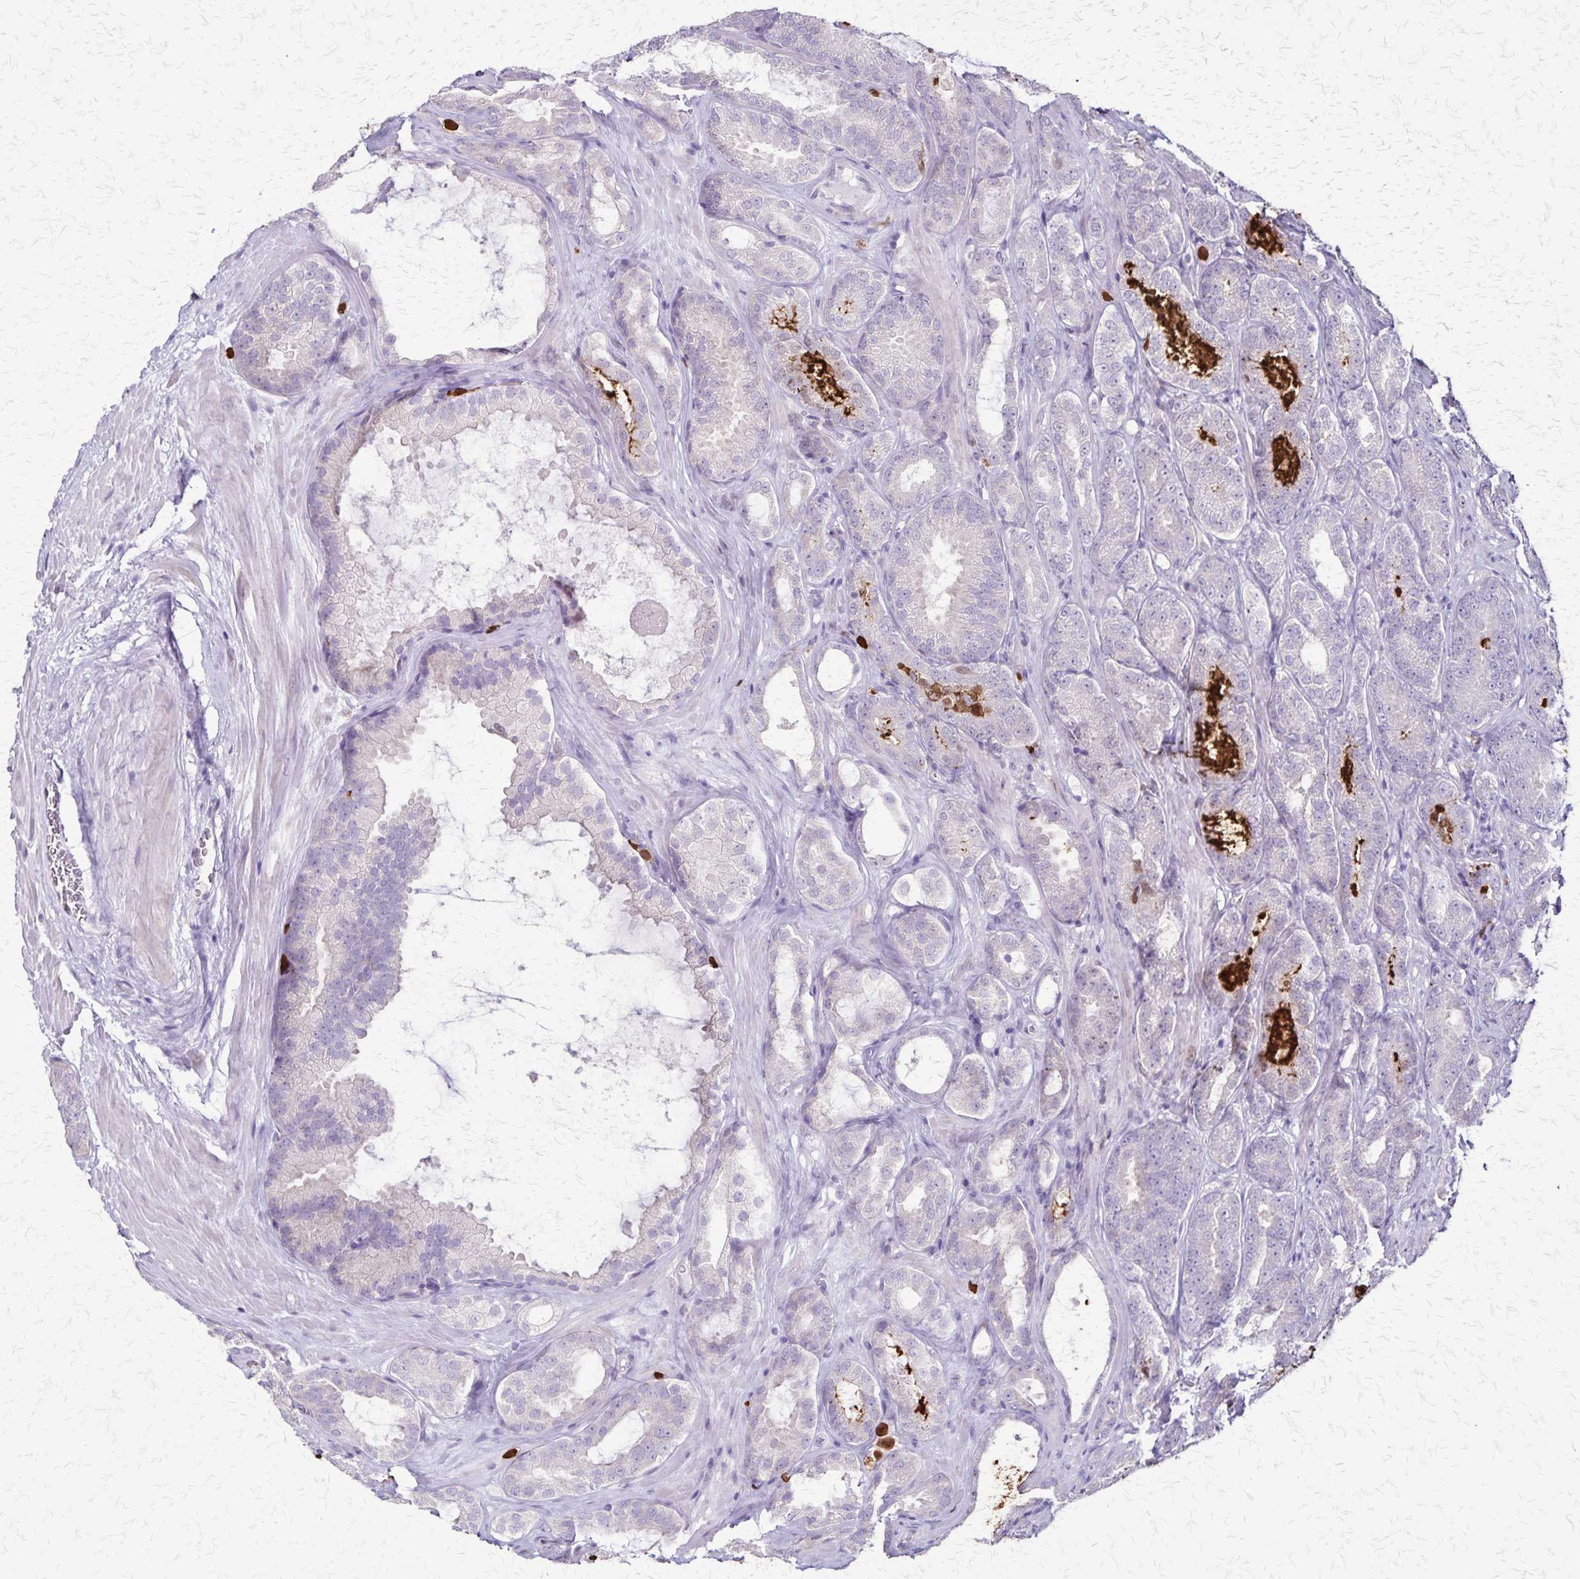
{"staining": {"intensity": "negative", "quantity": "none", "location": "none"}, "tissue": "prostate cancer", "cell_type": "Tumor cells", "image_type": "cancer", "snomed": [{"axis": "morphology", "description": "Adenocarcinoma, High grade"}, {"axis": "topography", "description": "Prostate"}], "caption": "High power microscopy histopathology image of an immunohistochemistry photomicrograph of prostate cancer (high-grade adenocarcinoma), revealing no significant staining in tumor cells.", "gene": "ULBP3", "patient": {"sex": "male", "age": 64}}